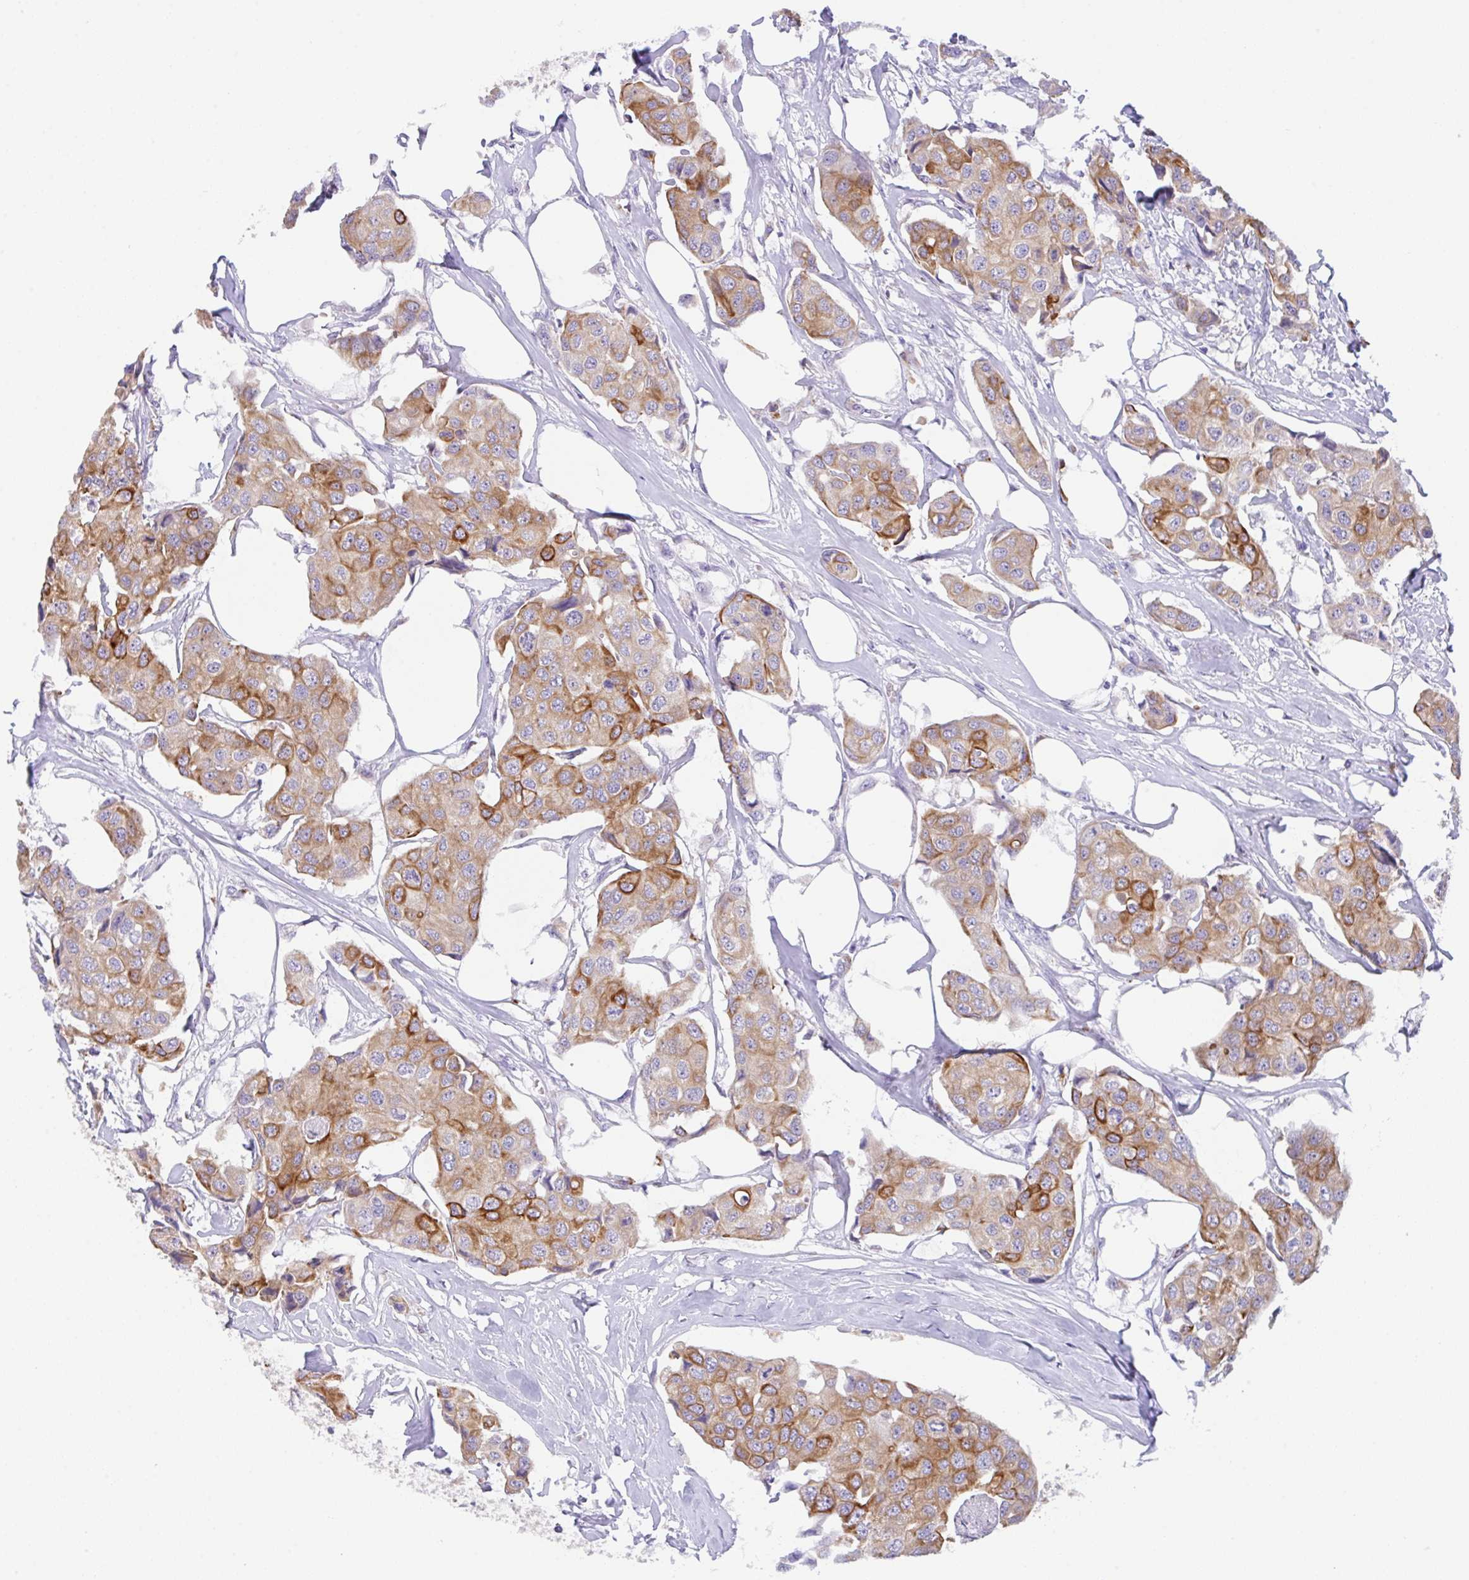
{"staining": {"intensity": "moderate", "quantity": "25%-75%", "location": "cytoplasmic/membranous"}, "tissue": "breast cancer", "cell_type": "Tumor cells", "image_type": "cancer", "snomed": [{"axis": "morphology", "description": "Duct carcinoma"}, {"axis": "topography", "description": "Breast"}, {"axis": "topography", "description": "Lymph node"}], "caption": "Tumor cells display medium levels of moderate cytoplasmic/membranous expression in approximately 25%-75% of cells in human breast invasive ductal carcinoma.", "gene": "TRAF4", "patient": {"sex": "female", "age": 80}}